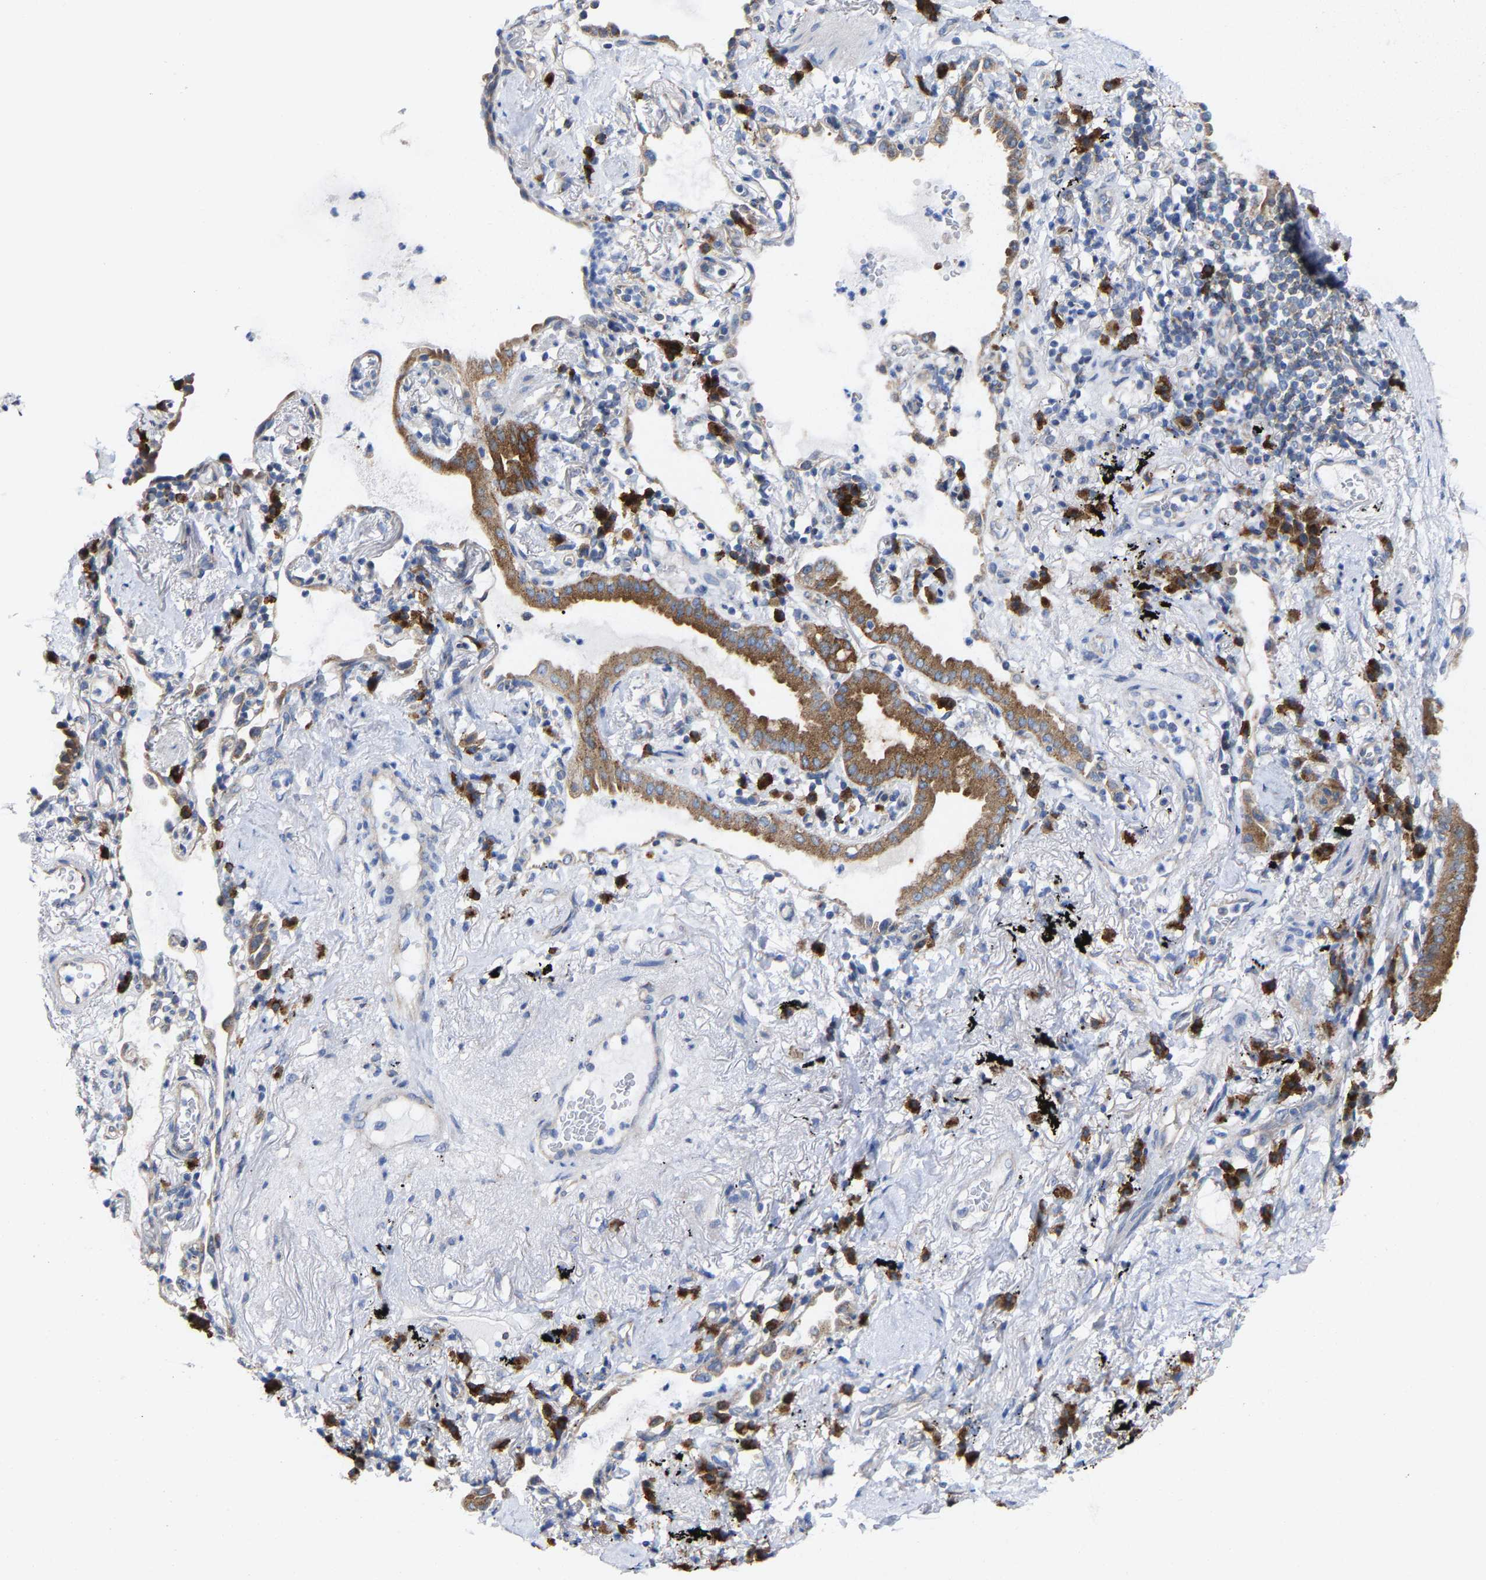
{"staining": {"intensity": "moderate", "quantity": ">75%", "location": "cytoplasmic/membranous"}, "tissue": "lung cancer", "cell_type": "Tumor cells", "image_type": "cancer", "snomed": [{"axis": "morphology", "description": "Normal tissue, NOS"}, {"axis": "morphology", "description": "Adenocarcinoma, NOS"}, {"axis": "topography", "description": "Bronchus"}, {"axis": "topography", "description": "Lung"}], "caption": "Immunohistochemistry image of neoplastic tissue: human adenocarcinoma (lung) stained using immunohistochemistry reveals medium levels of moderate protein expression localized specifically in the cytoplasmic/membranous of tumor cells, appearing as a cytoplasmic/membranous brown color.", "gene": "PPP1R15A", "patient": {"sex": "female", "age": 70}}